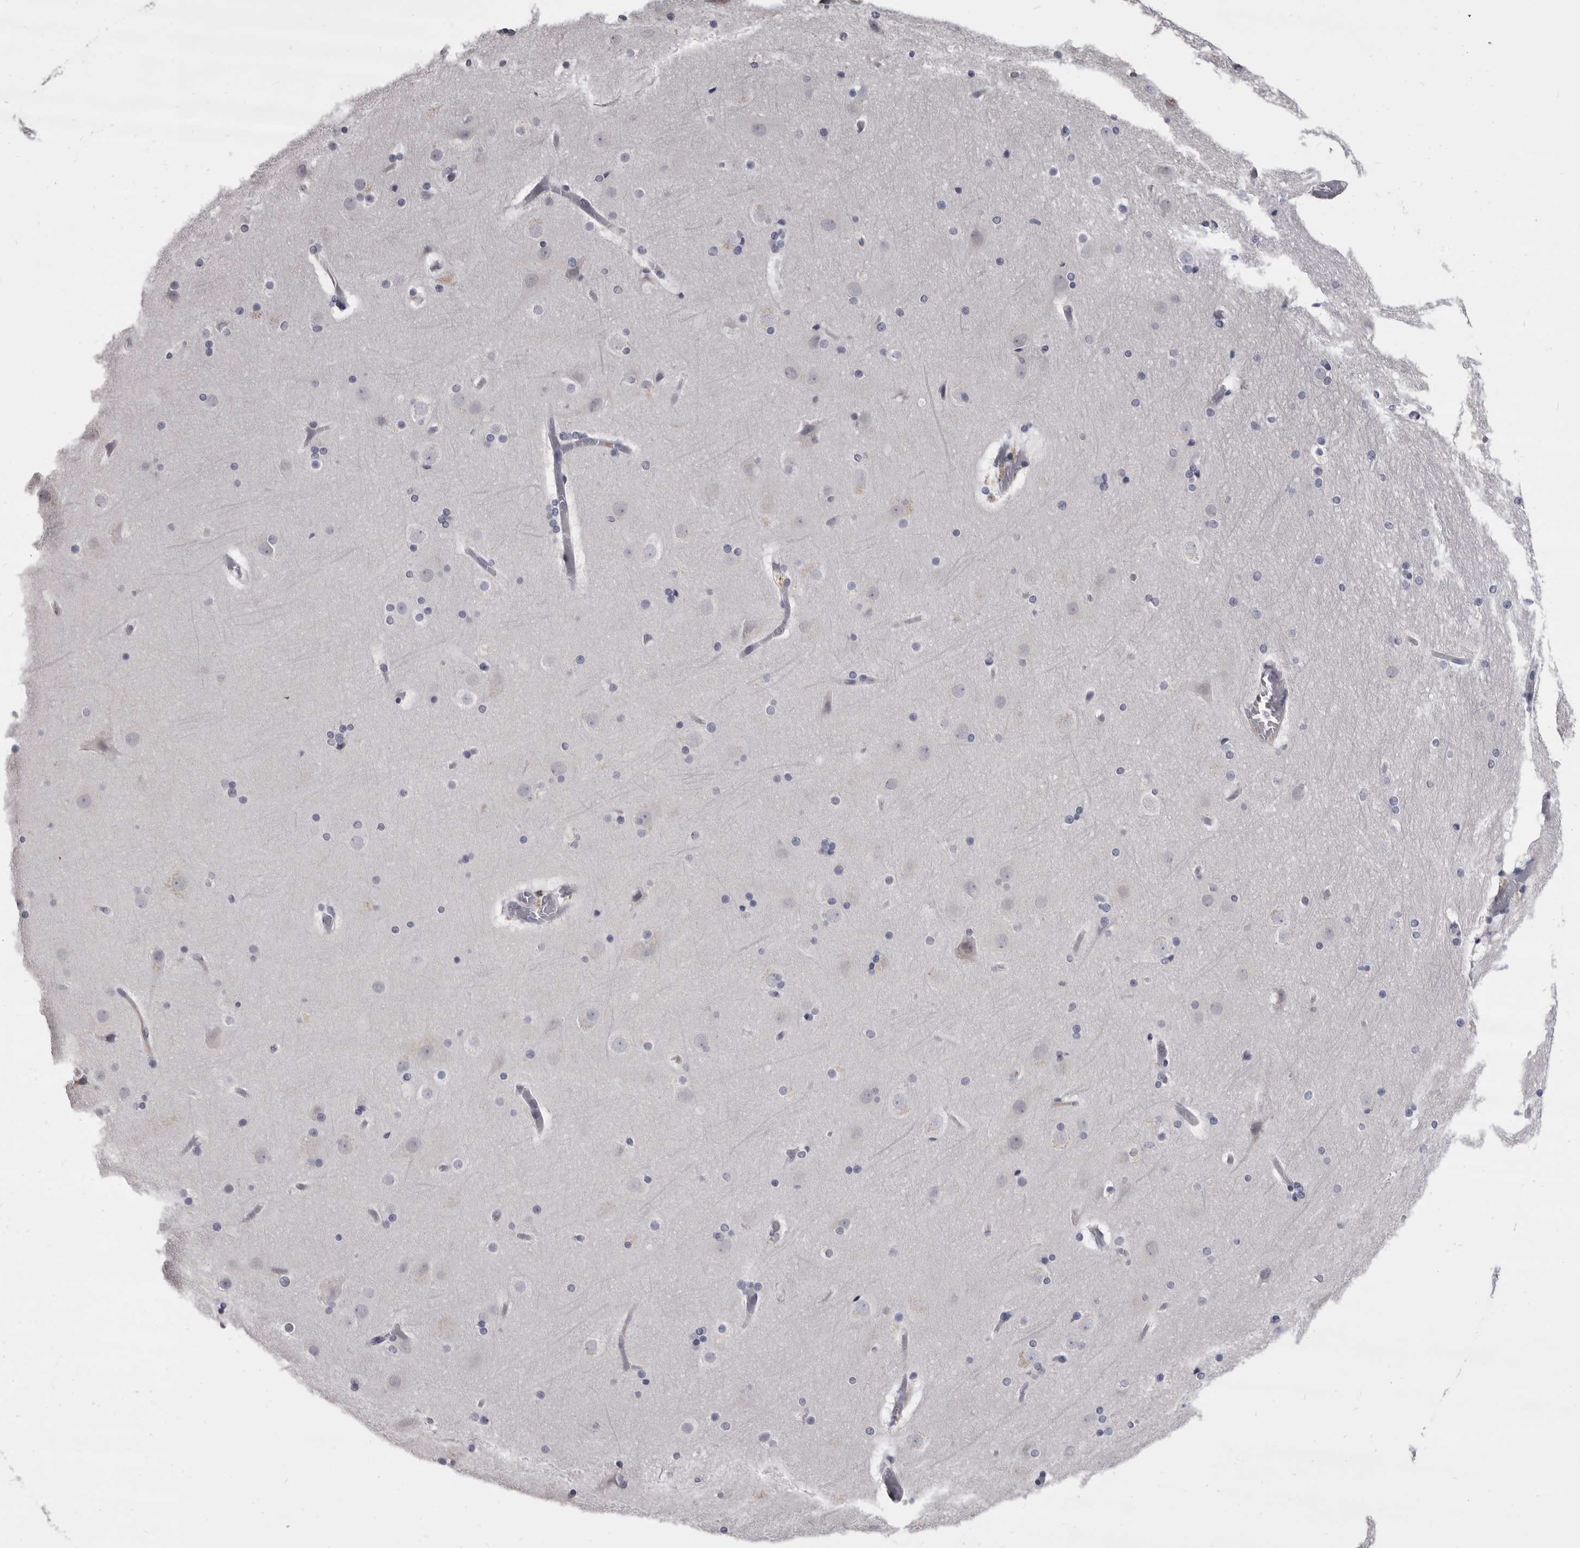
{"staining": {"intensity": "negative", "quantity": "none", "location": "none"}, "tissue": "cerebral cortex", "cell_type": "Endothelial cells", "image_type": "normal", "snomed": [{"axis": "morphology", "description": "Normal tissue, NOS"}, {"axis": "topography", "description": "Cerebral cortex"}], "caption": "This is an immunohistochemistry micrograph of unremarkable human cerebral cortex. There is no positivity in endothelial cells.", "gene": "GZMH", "patient": {"sex": "male", "age": 57}}